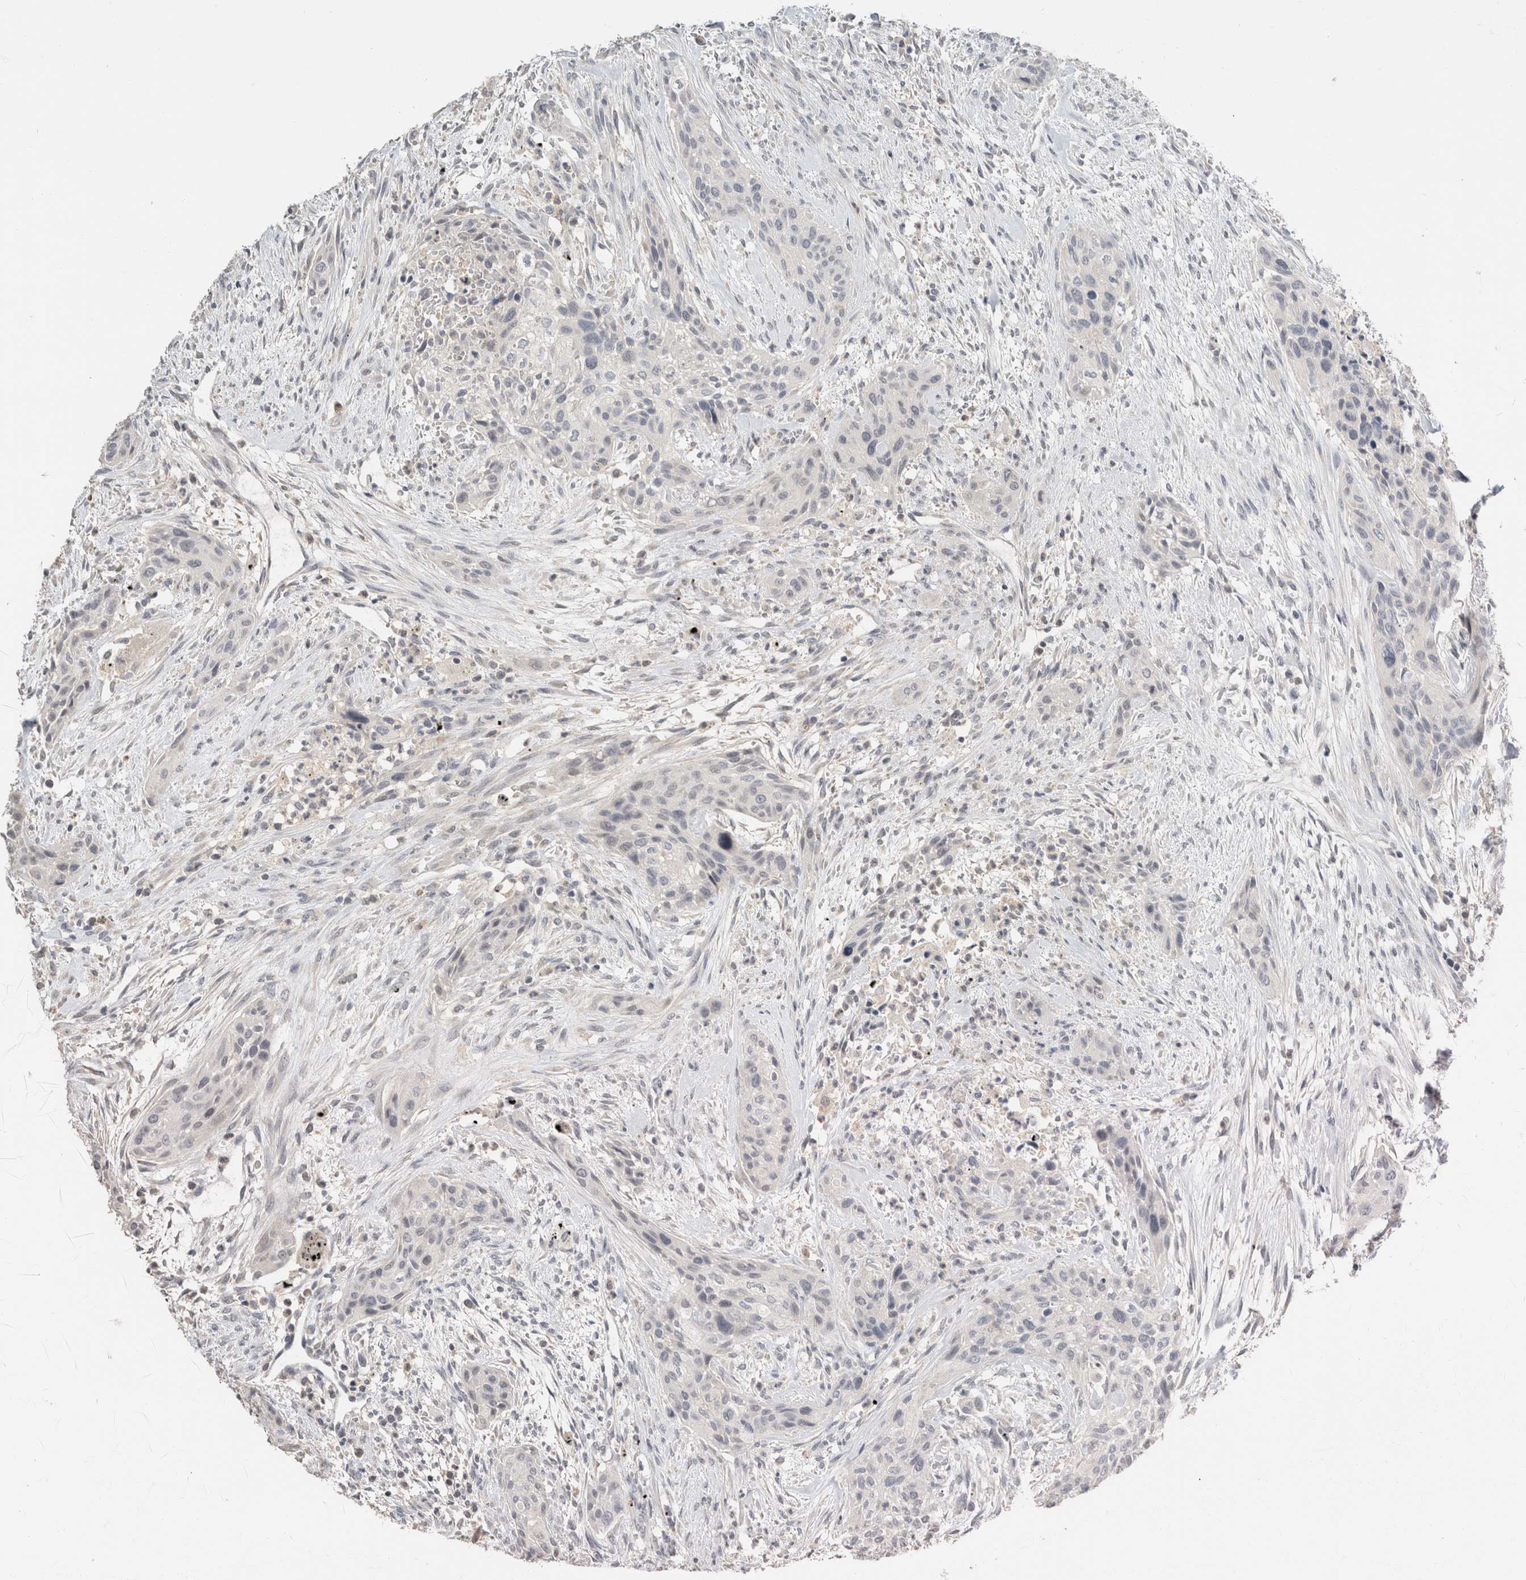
{"staining": {"intensity": "negative", "quantity": "none", "location": "none"}, "tissue": "urothelial cancer", "cell_type": "Tumor cells", "image_type": "cancer", "snomed": [{"axis": "morphology", "description": "Urothelial carcinoma, High grade"}, {"axis": "topography", "description": "Urinary bladder"}], "caption": "DAB immunohistochemical staining of human high-grade urothelial carcinoma reveals no significant positivity in tumor cells.", "gene": "CRAT", "patient": {"sex": "male", "age": 35}}